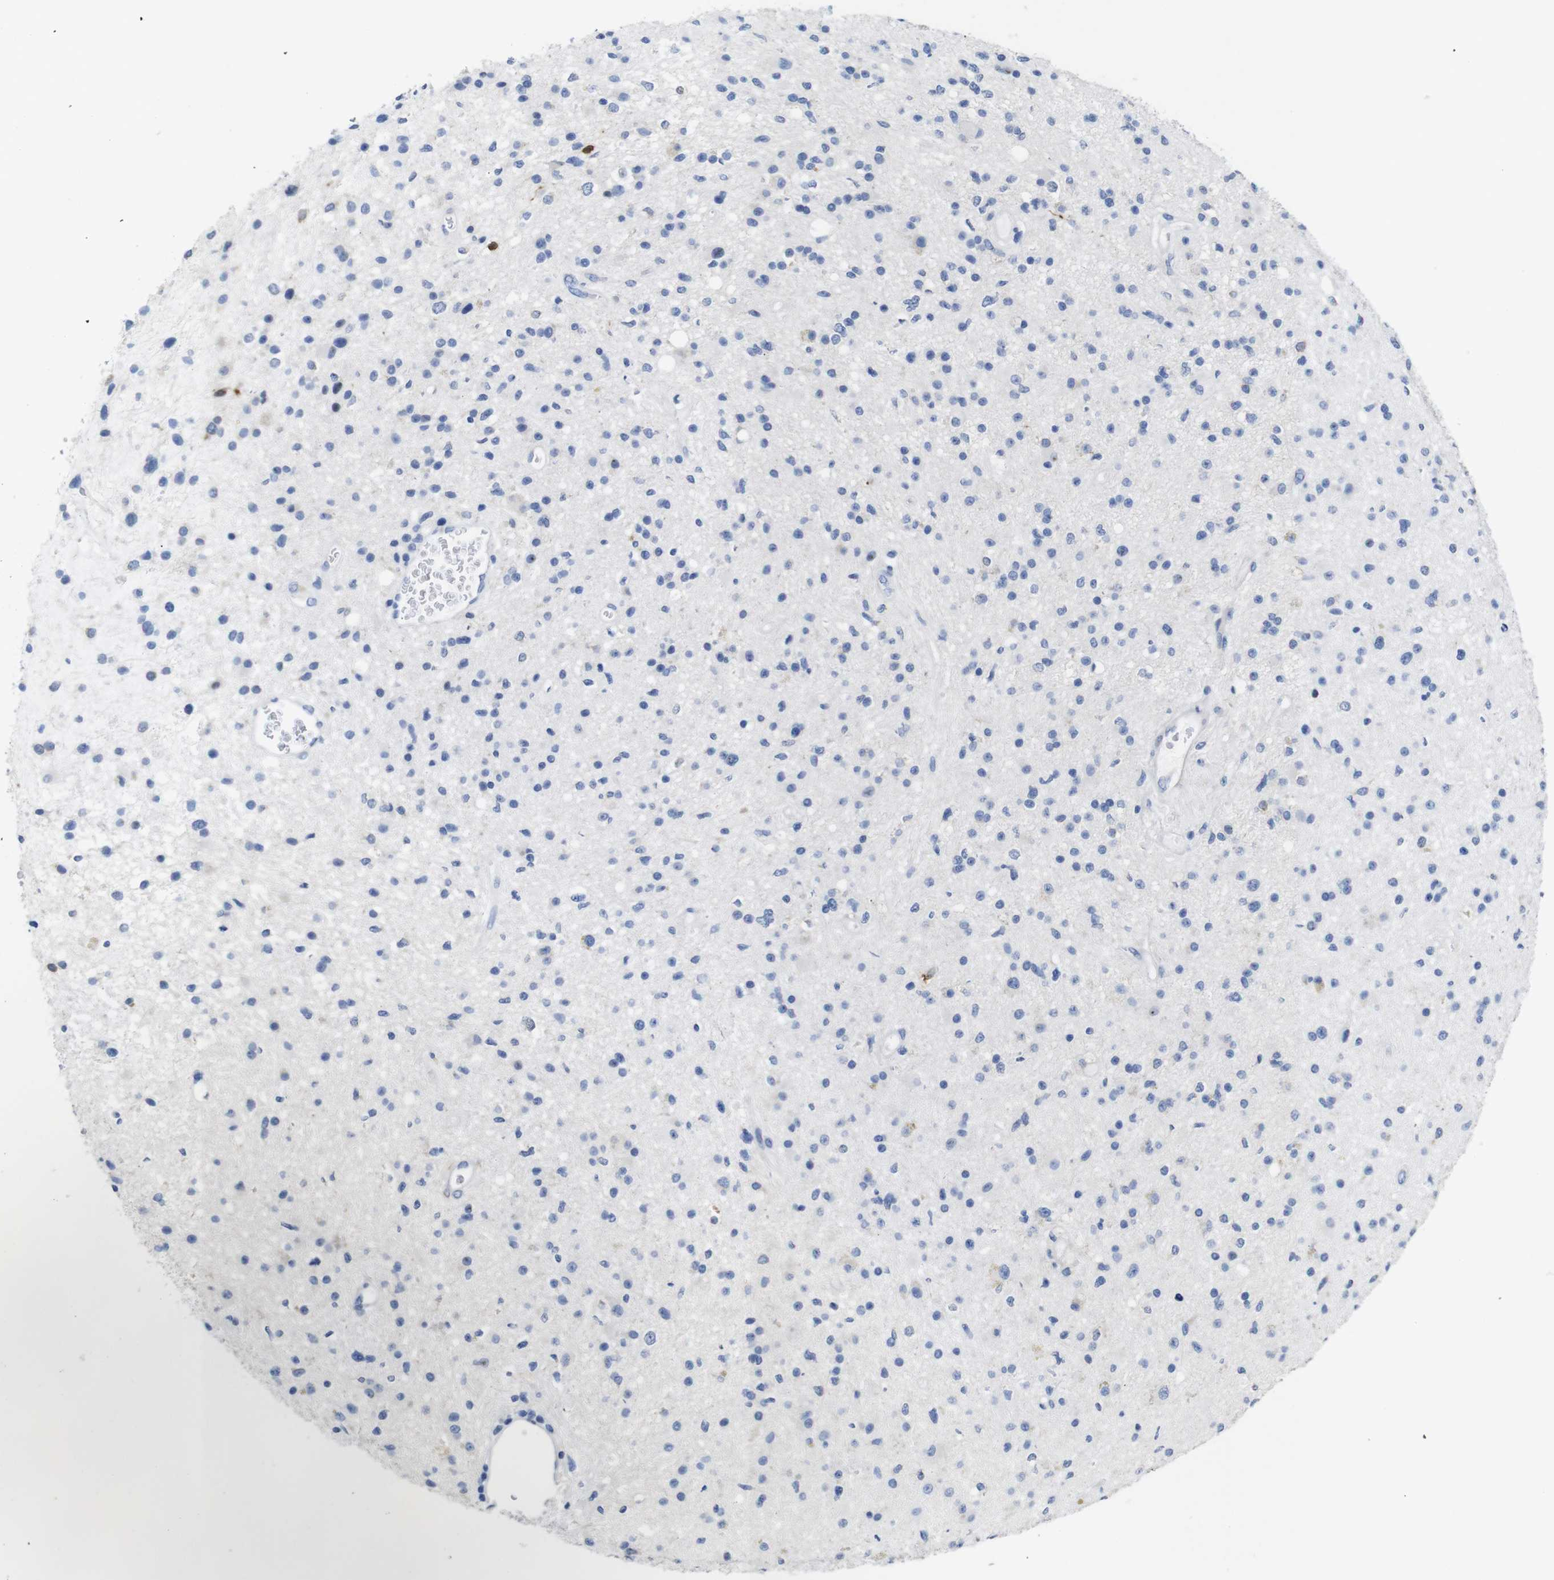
{"staining": {"intensity": "negative", "quantity": "none", "location": "none"}, "tissue": "glioma", "cell_type": "Tumor cells", "image_type": "cancer", "snomed": [{"axis": "morphology", "description": "Glioma, malignant, High grade"}, {"axis": "topography", "description": "Brain"}], "caption": "Tumor cells are negative for brown protein staining in malignant glioma (high-grade).", "gene": "TCEAL9", "patient": {"sex": "male", "age": 33}}